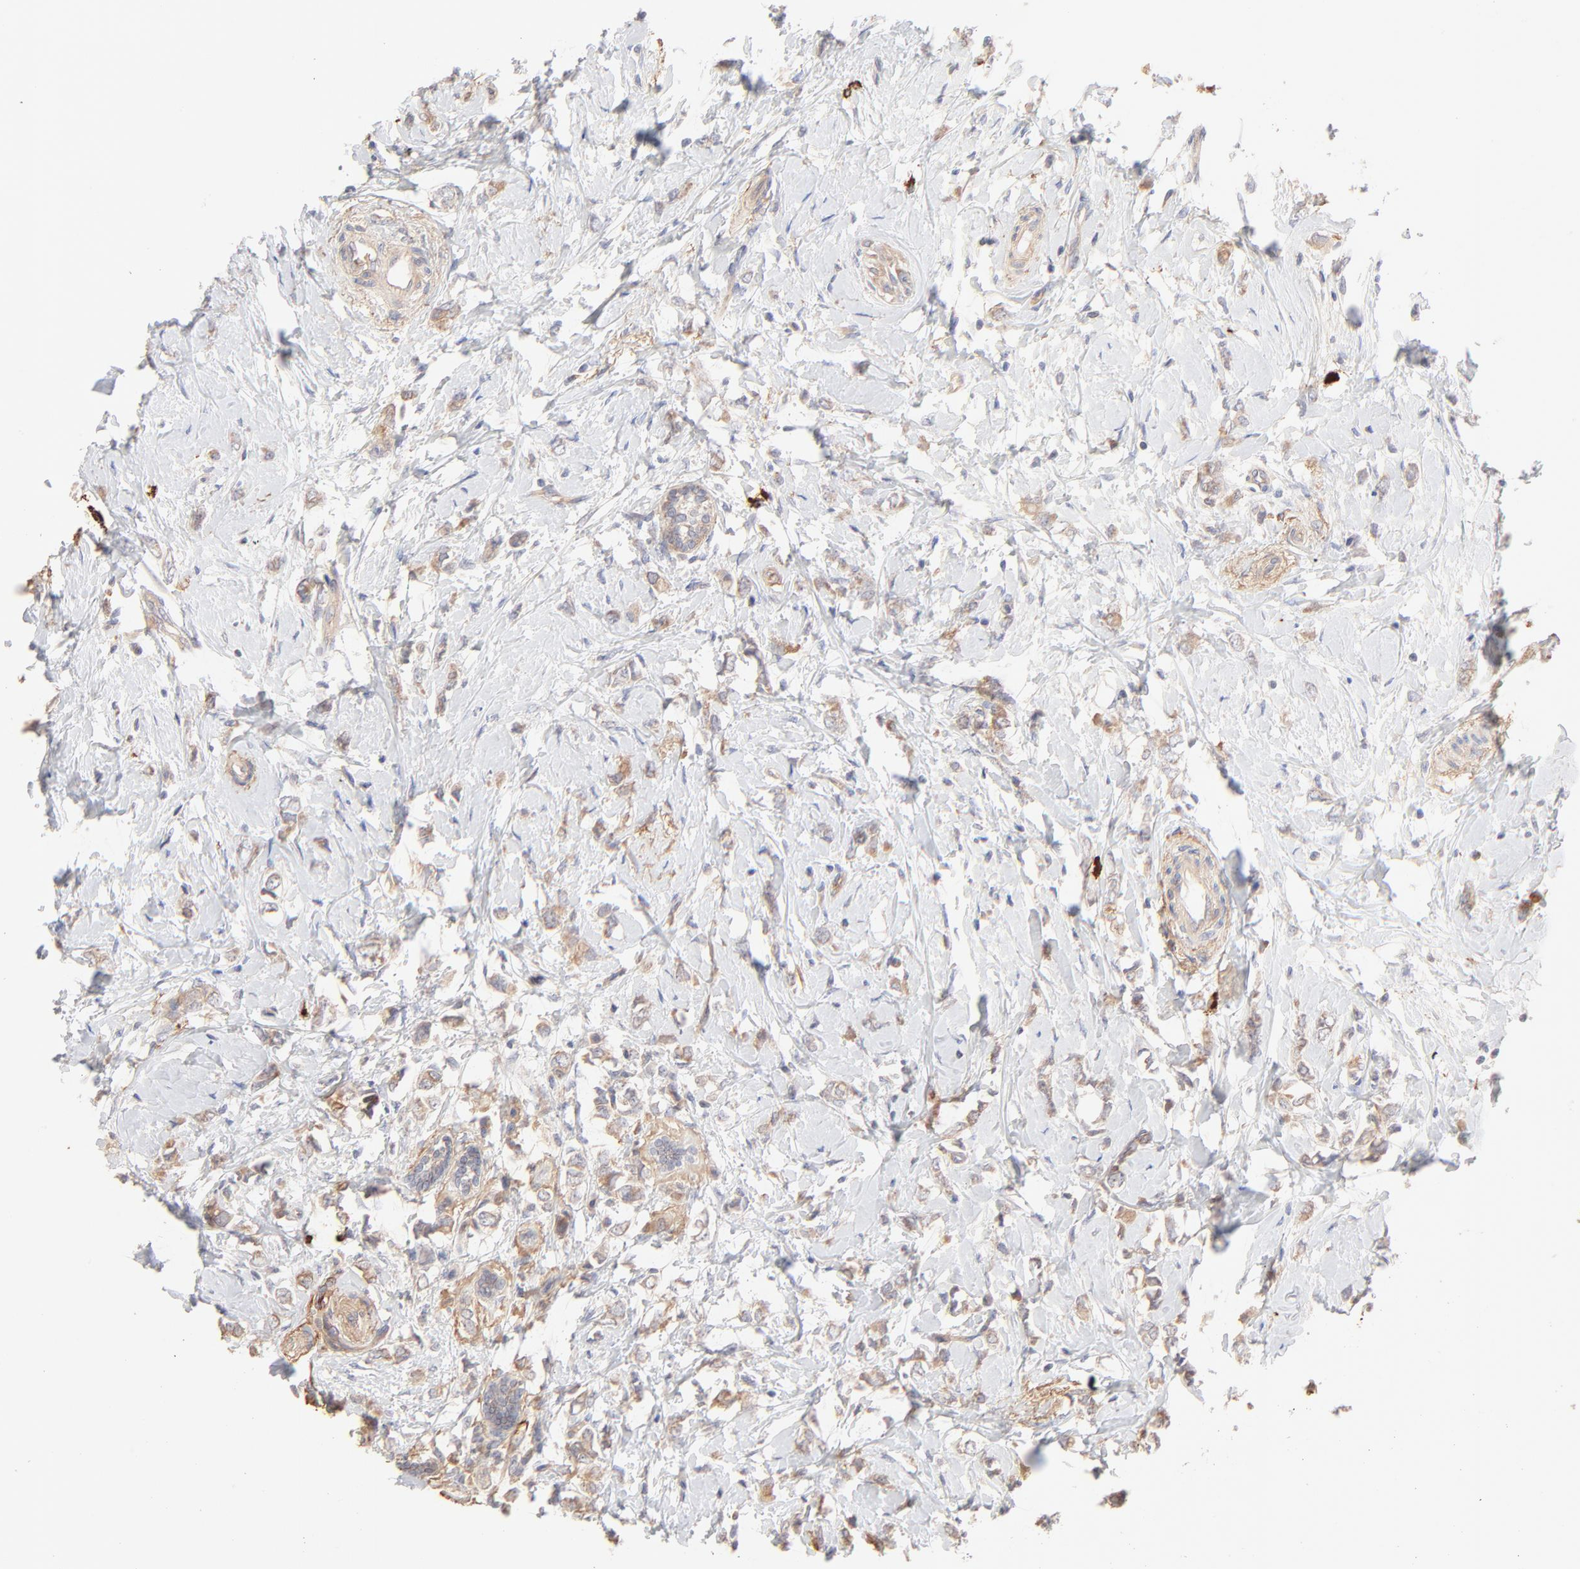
{"staining": {"intensity": "weak", "quantity": ">75%", "location": "cytoplasmic/membranous"}, "tissue": "breast cancer", "cell_type": "Tumor cells", "image_type": "cancer", "snomed": [{"axis": "morphology", "description": "Normal tissue, NOS"}, {"axis": "morphology", "description": "Lobular carcinoma"}, {"axis": "topography", "description": "Breast"}], "caption": "A histopathology image of human breast cancer stained for a protein exhibits weak cytoplasmic/membranous brown staining in tumor cells.", "gene": "SPTB", "patient": {"sex": "female", "age": 47}}